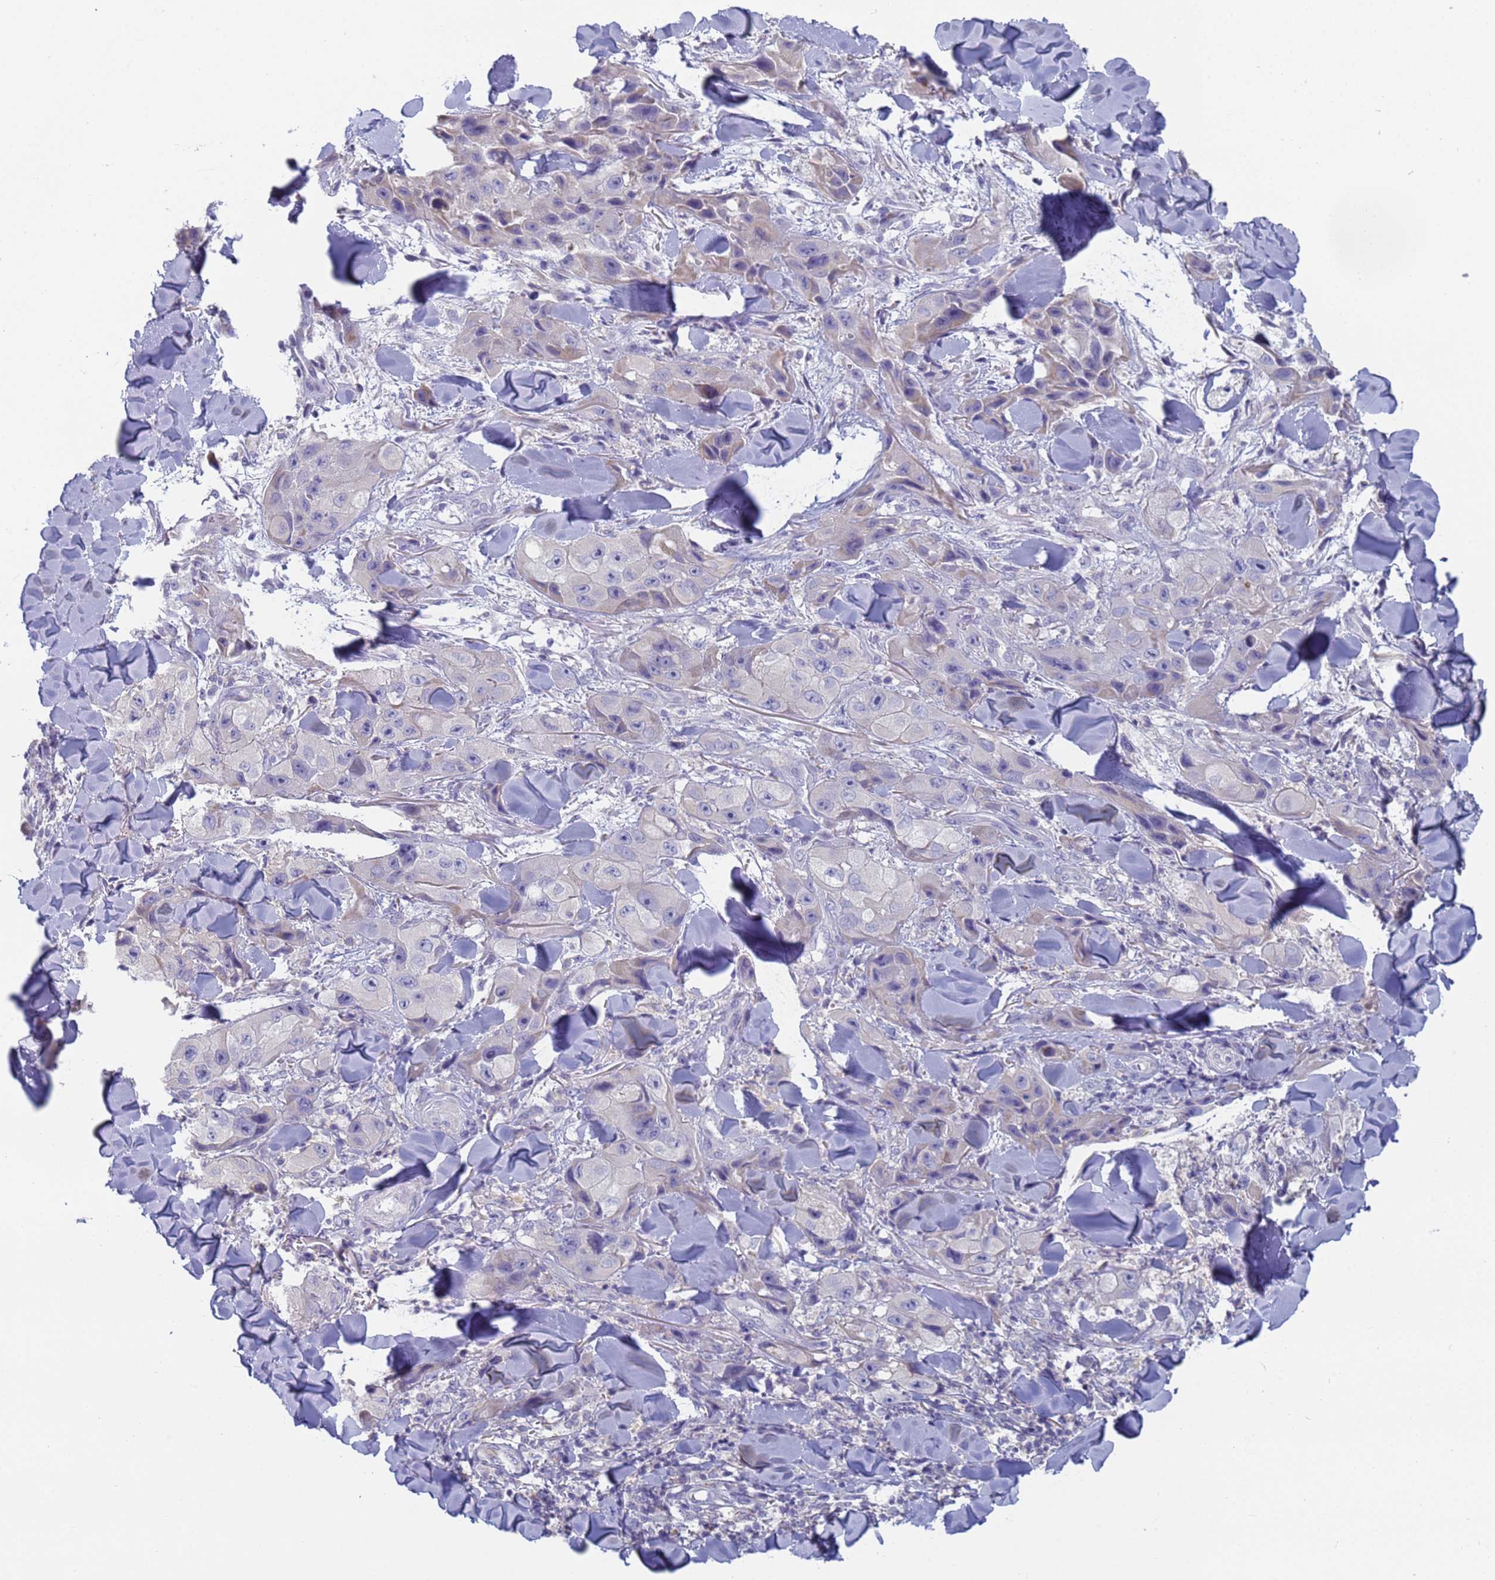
{"staining": {"intensity": "negative", "quantity": "none", "location": "none"}, "tissue": "skin cancer", "cell_type": "Tumor cells", "image_type": "cancer", "snomed": [{"axis": "morphology", "description": "Squamous cell carcinoma, NOS"}, {"axis": "topography", "description": "Skin"}, {"axis": "topography", "description": "Subcutis"}], "caption": "Tumor cells show no significant positivity in skin cancer (squamous cell carcinoma).", "gene": "CR1", "patient": {"sex": "male", "age": 73}}